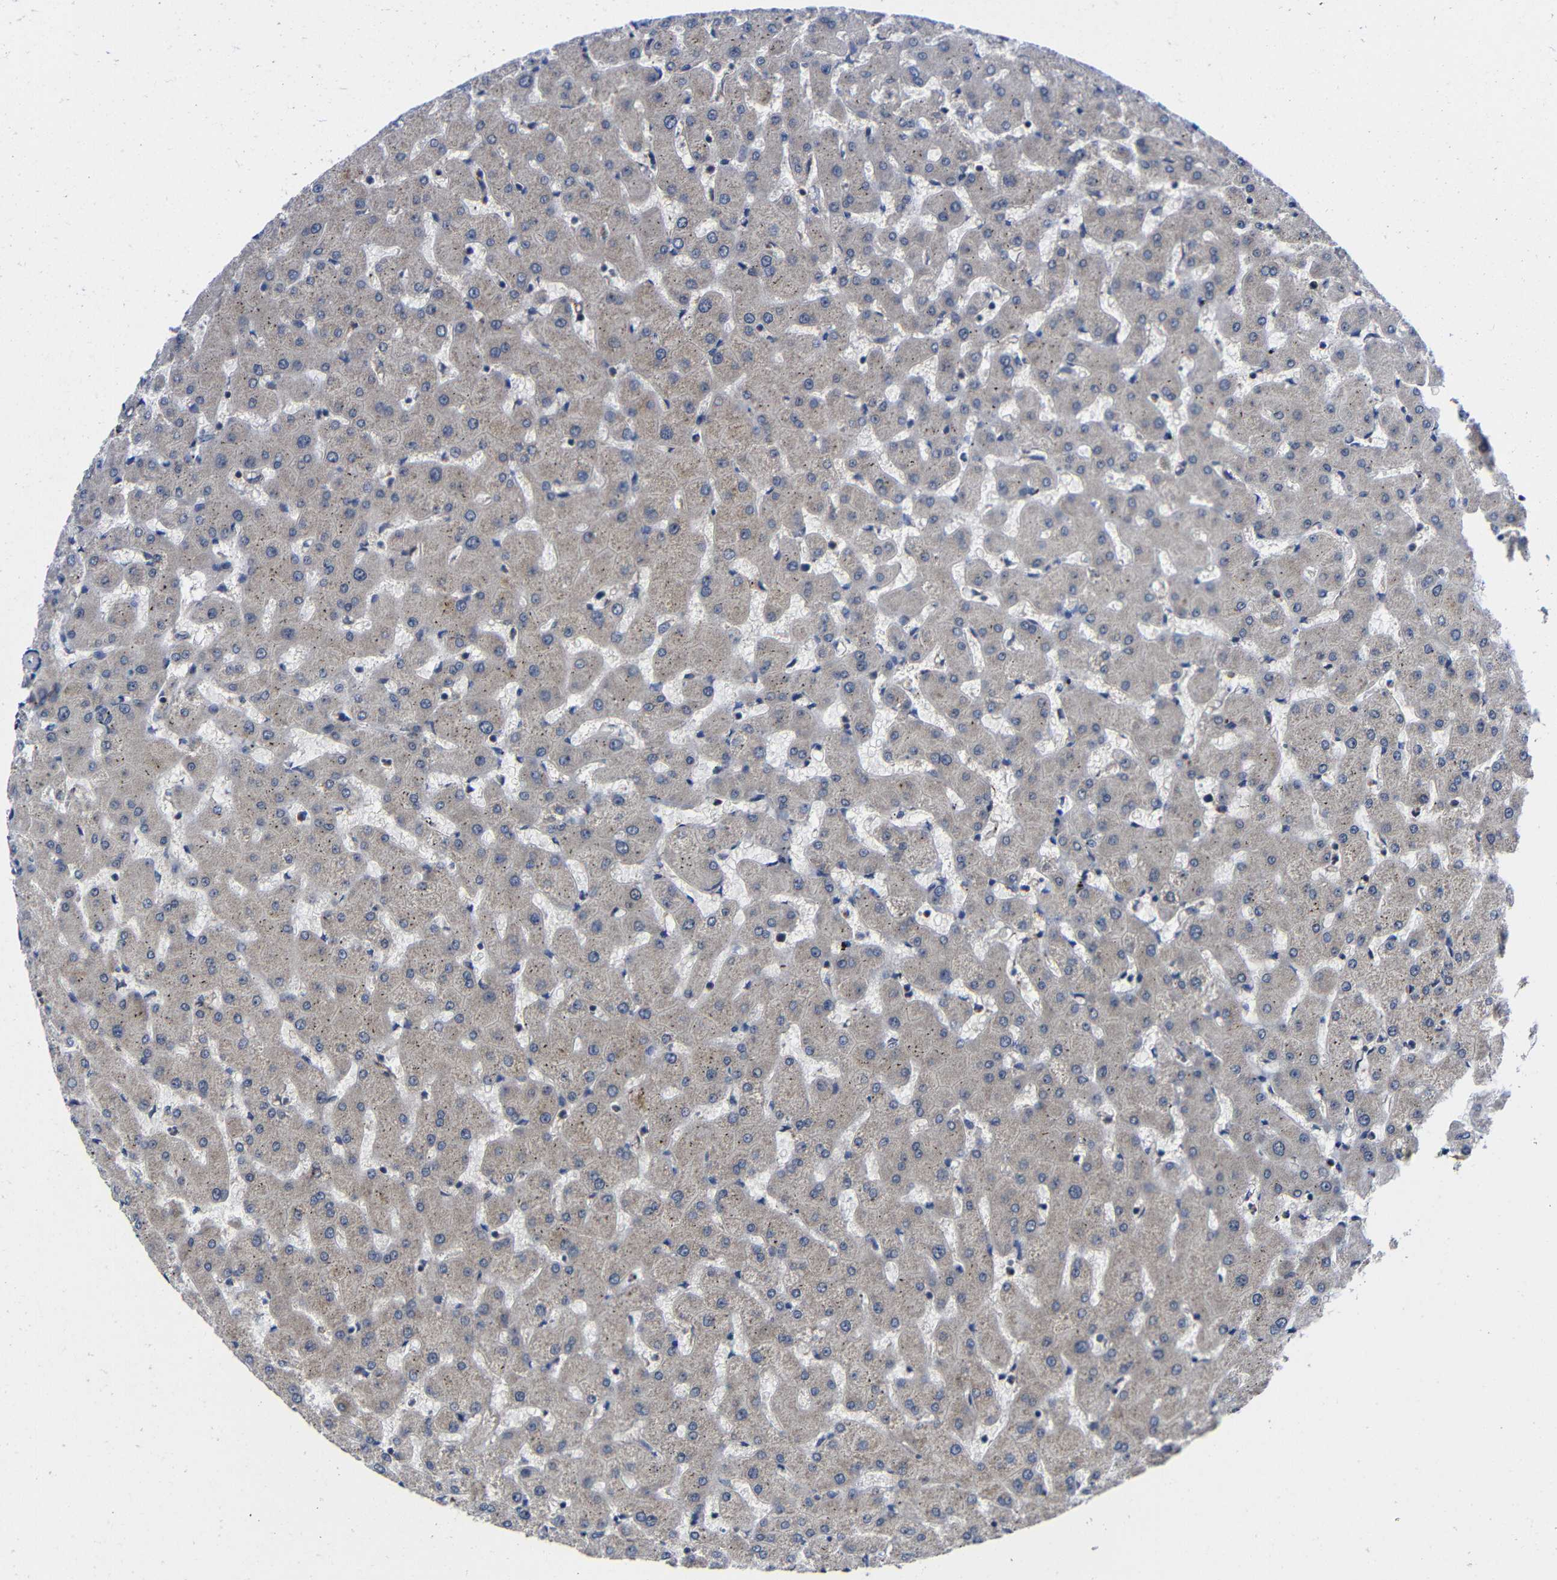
{"staining": {"intensity": "negative", "quantity": "none", "location": "none"}, "tissue": "liver", "cell_type": "Cholangiocytes", "image_type": "normal", "snomed": [{"axis": "morphology", "description": "Normal tissue, NOS"}, {"axis": "topography", "description": "Liver"}], "caption": "IHC of normal liver displays no positivity in cholangiocytes.", "gene": "LPAR5", "patient": {"sex": "female", "age": 63}}